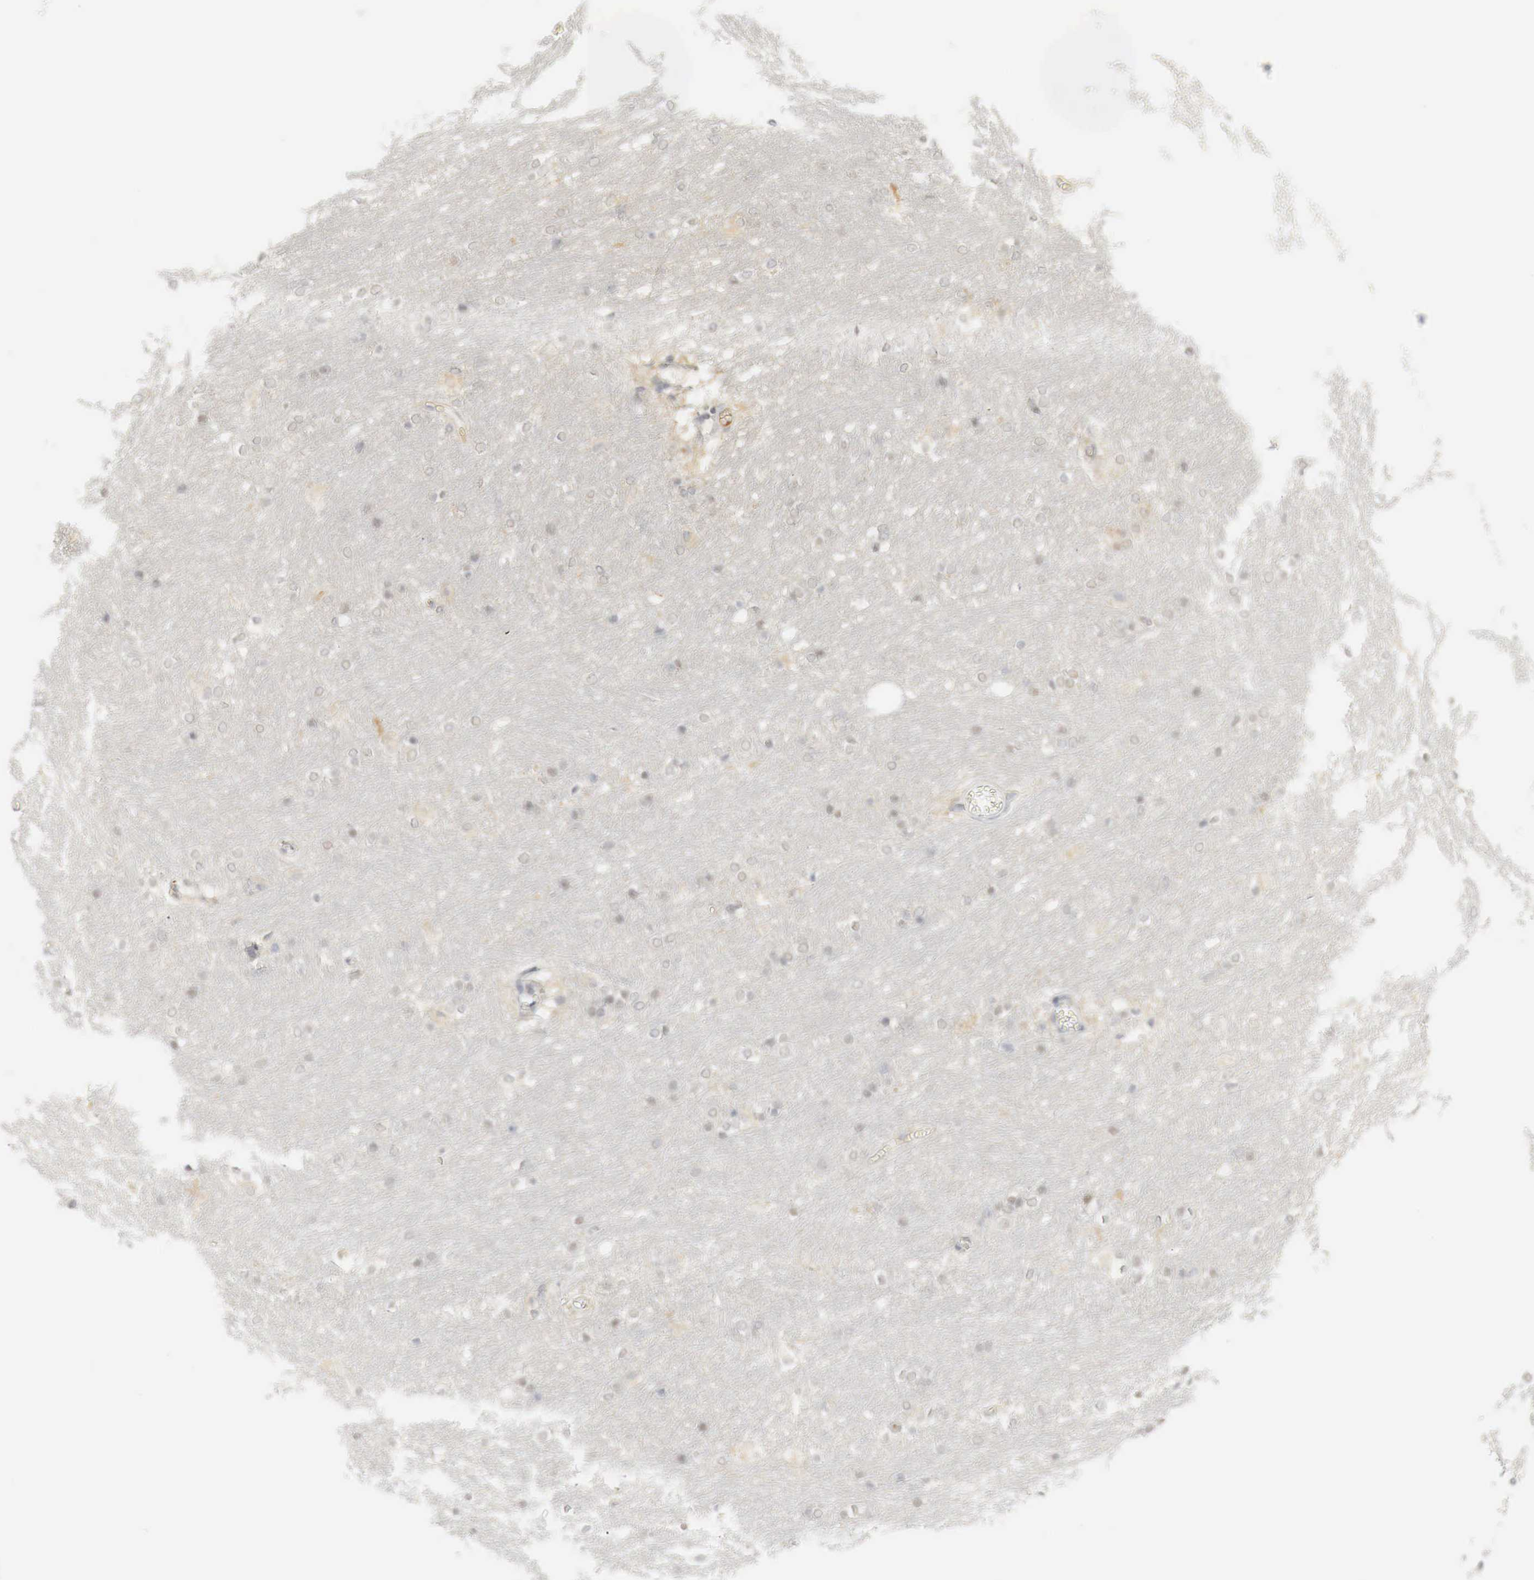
{"staining": {"intensity": "moderate", "quantity": "<25%", "location": "cytoplasmic/membranous,nuclear"}, "tissue": "caudate", "cell_type": "Glial cells", "image_type": "normal", "snomed": [{"axis": "morphology", "description": "Normal tissue, NOS"}, {"axis": "topography", "description": "Lateral ventricle wall"}], "caption": "A brown stain shows moderate cytoplasmic/membranous,nuclear staining of a protein in glial cells of unremarkable human caudate.", "gene": "MYC", "patient": {"sex": "female", "age": 19}}